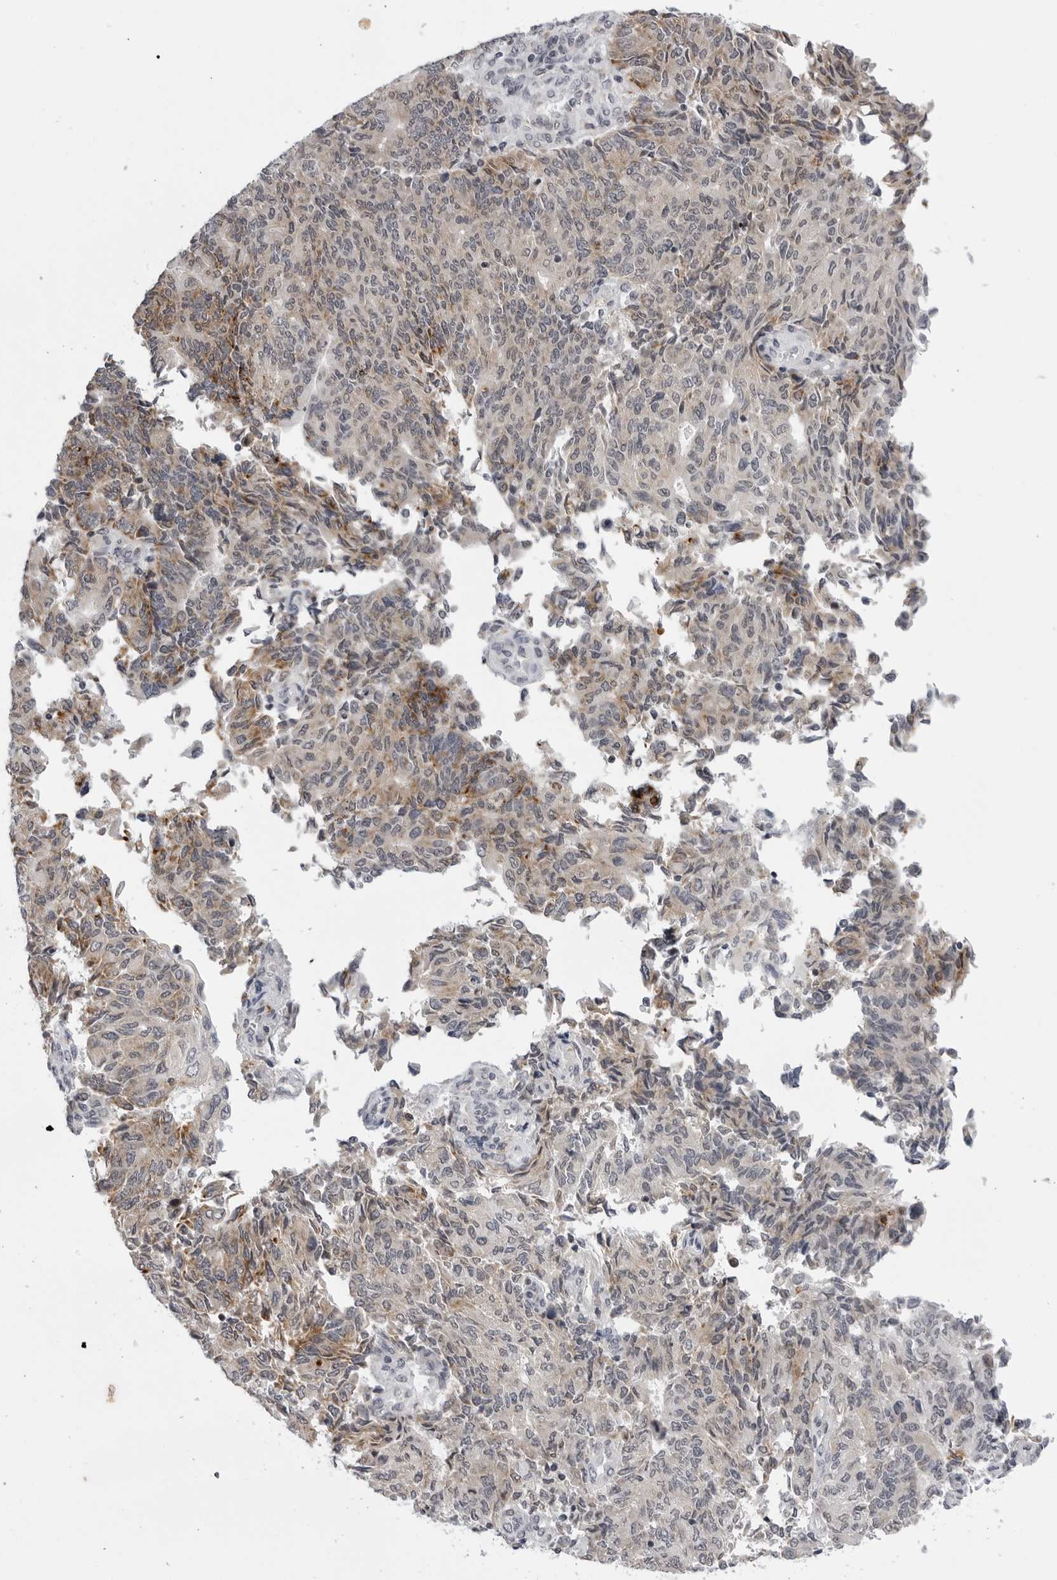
{"staining": {"intensity": "weak", "quantity": "<25%", "location": "cytoplasmic/membranous"}, "tissue": "endometrial cancer", "cell_type": "Tumor cells", "image_type": "cancer", "snomed": [{"axis": "morphology", "description": "Adenocarcinoma, NOS"}, {"axis": "topography", "description": "Endometrium"}], "caption": "Immunohistochemistry (IHC) histopathology image of neoplastic tissue: endometrial adenocarcinoma stained with DAB (3,3'-diaminobenzidine) displays no significant protein positivity in tumor cells.", "gene": "CDK20", "patient": {"sex": "female", "age": 80}}